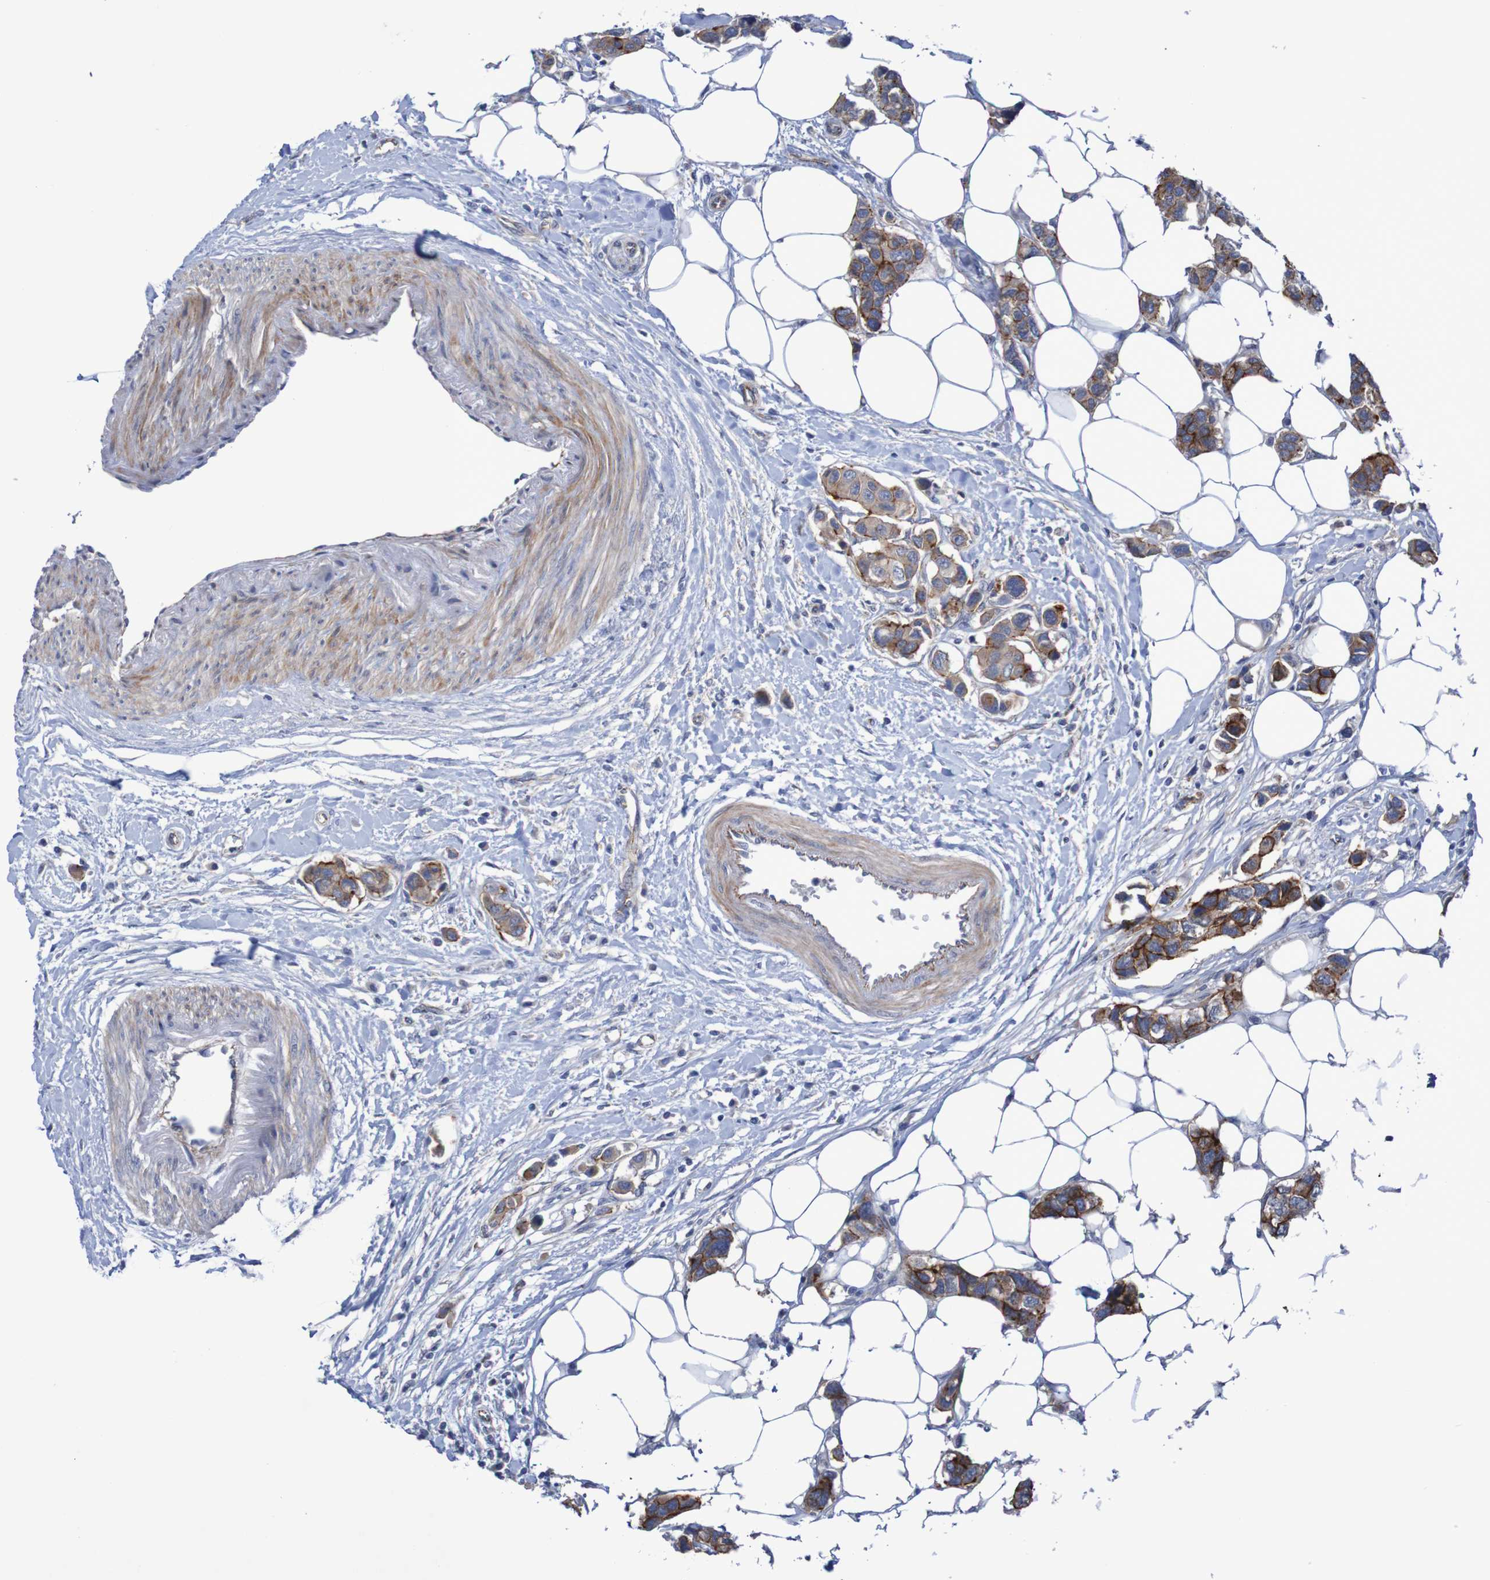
{"staining": {"intensity": "moderate", "quantity": ">75%", "location": "cytoplasmic/membranous"}, "tissue": "breast cancer", "cell_type": "Tumor cells", "image_type": "cancer", "snomed": [{"axis": "morphology", "description": "Normal tissue, NOS"}, {"axis": "morphology", "description": "Duct carcinoma"}, {"axis": "topography", "description": "Breast"}], "caption": "This is an image of IHC staining of breast cancer, which shows moderate positivity in the cytoplasmic/membranous of tumor cells.", "gene": "NECTIN2", "patient": {"sex": "female", "age": 50}}